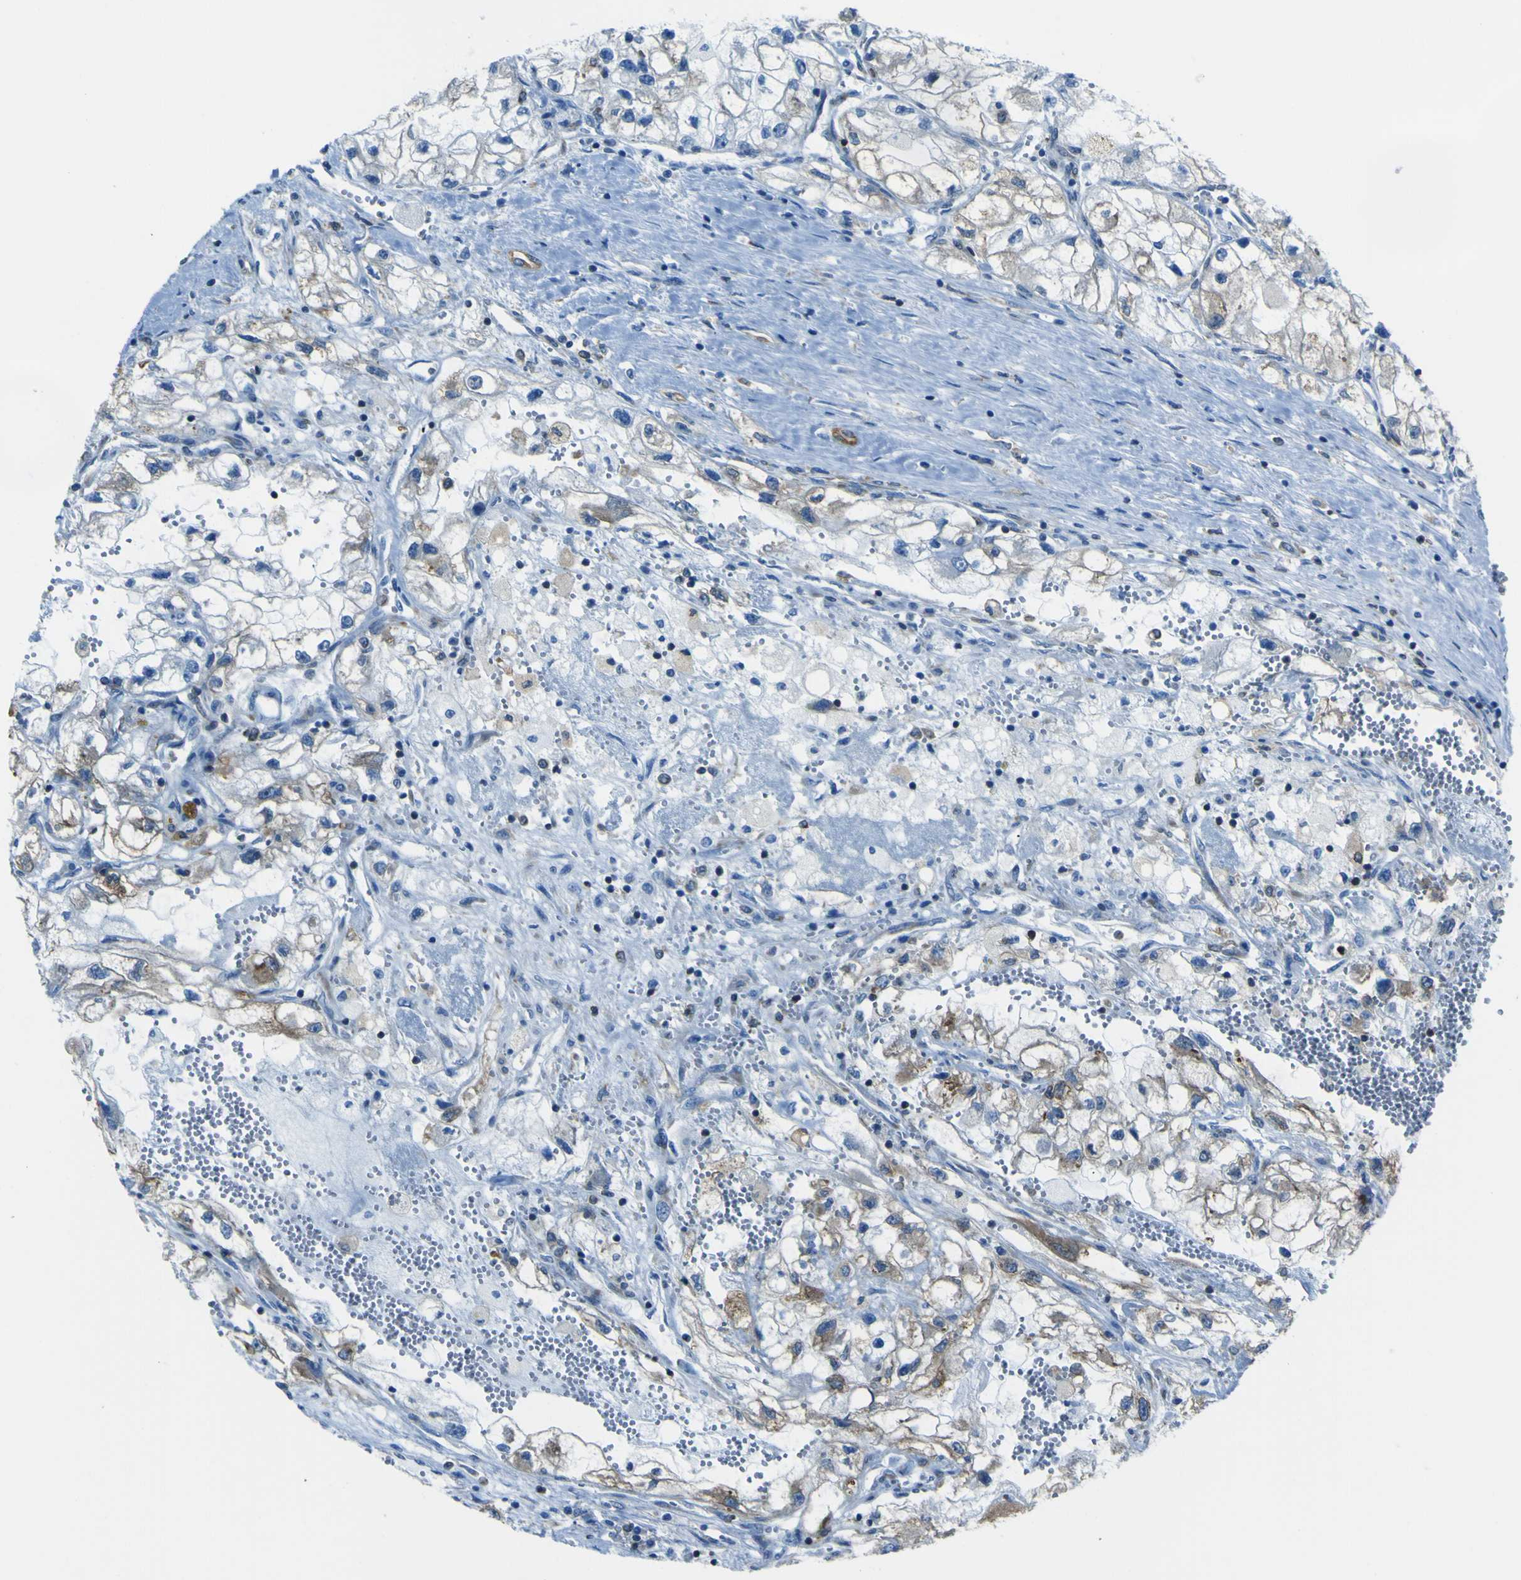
{"staining": {"intensity": "moderate", "quantity": "<25%", "location": "cytoplasmic/membranous"}, "tissue": "renal cancer", "cell_type": "Tumor cells", "image_type": "cancer", "snomed": [{"axis": "morphology", "description": "Adenocarcinoma, NOS"}, {"axis": "topography", "description": "Kidney"}], "caption": "This is a histology image of IHC staining of renal cancer, which shows moderate positivity in the cytoplasmic/membranous of tumor cells.", "gene": "STIM1", "patient": {"sex": "female", "age": 70}}